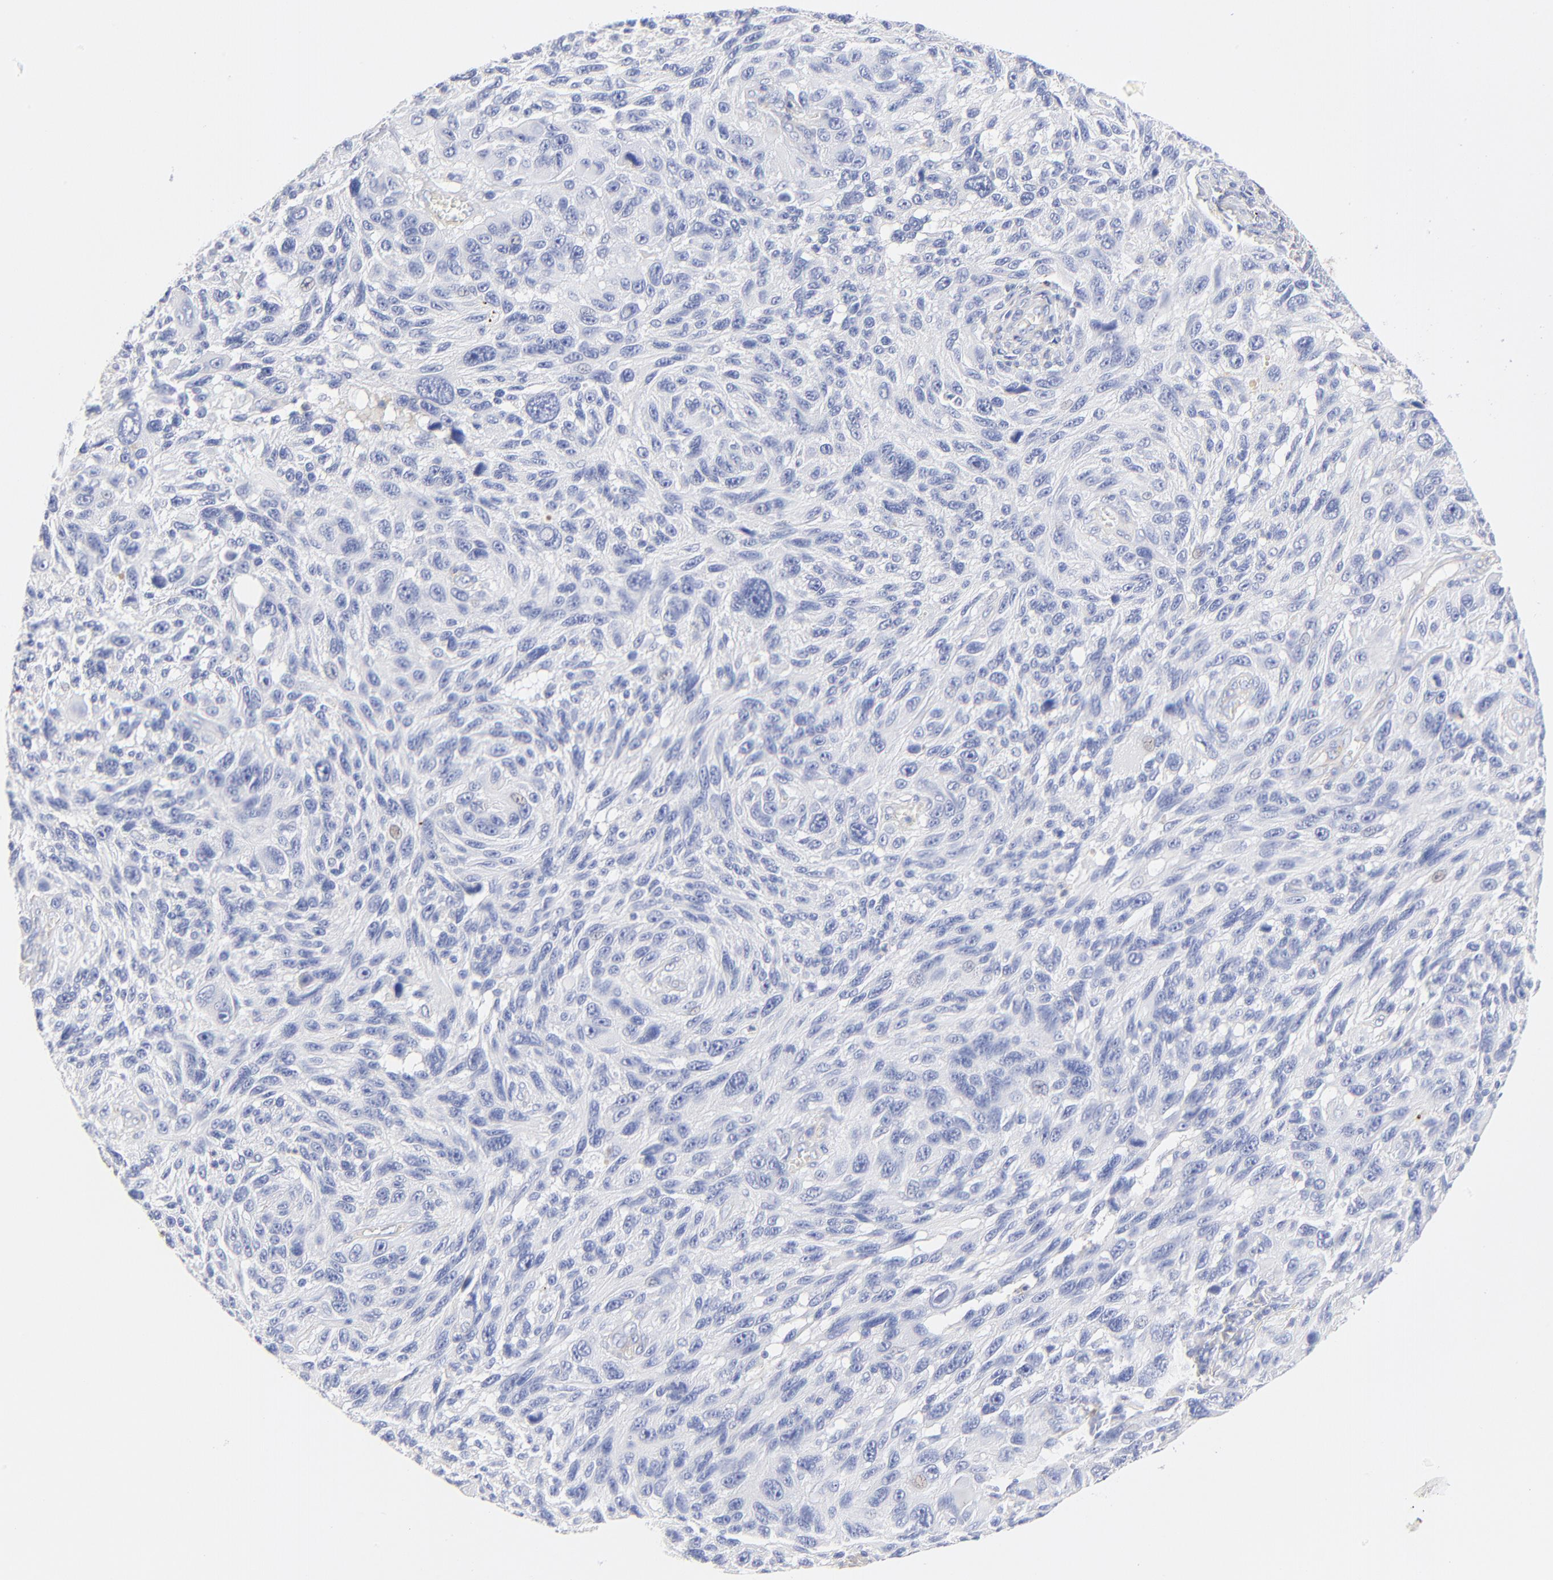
{"staining": {"intensity": "negative", "quantity": "none", "location": "none"}, "tissue": "melanoma", "cell_type": "Tumor cells", "image_type": "cancer", "snomed": [{"axis": "morphology", "description": "Malignant melanoma, NOS"}, {"axis": "topography", "description": "Skin"}], "caption": "This is a histopathology image of immunohistochemistry (IHC) staining of melanoma, which shows no expression in tumor cells. (DAB immunohistochemistry (IHC) with hematoxylin counter stain).", "gene": "MDGA2", "patient": {"sex": "male", "age": 53}}